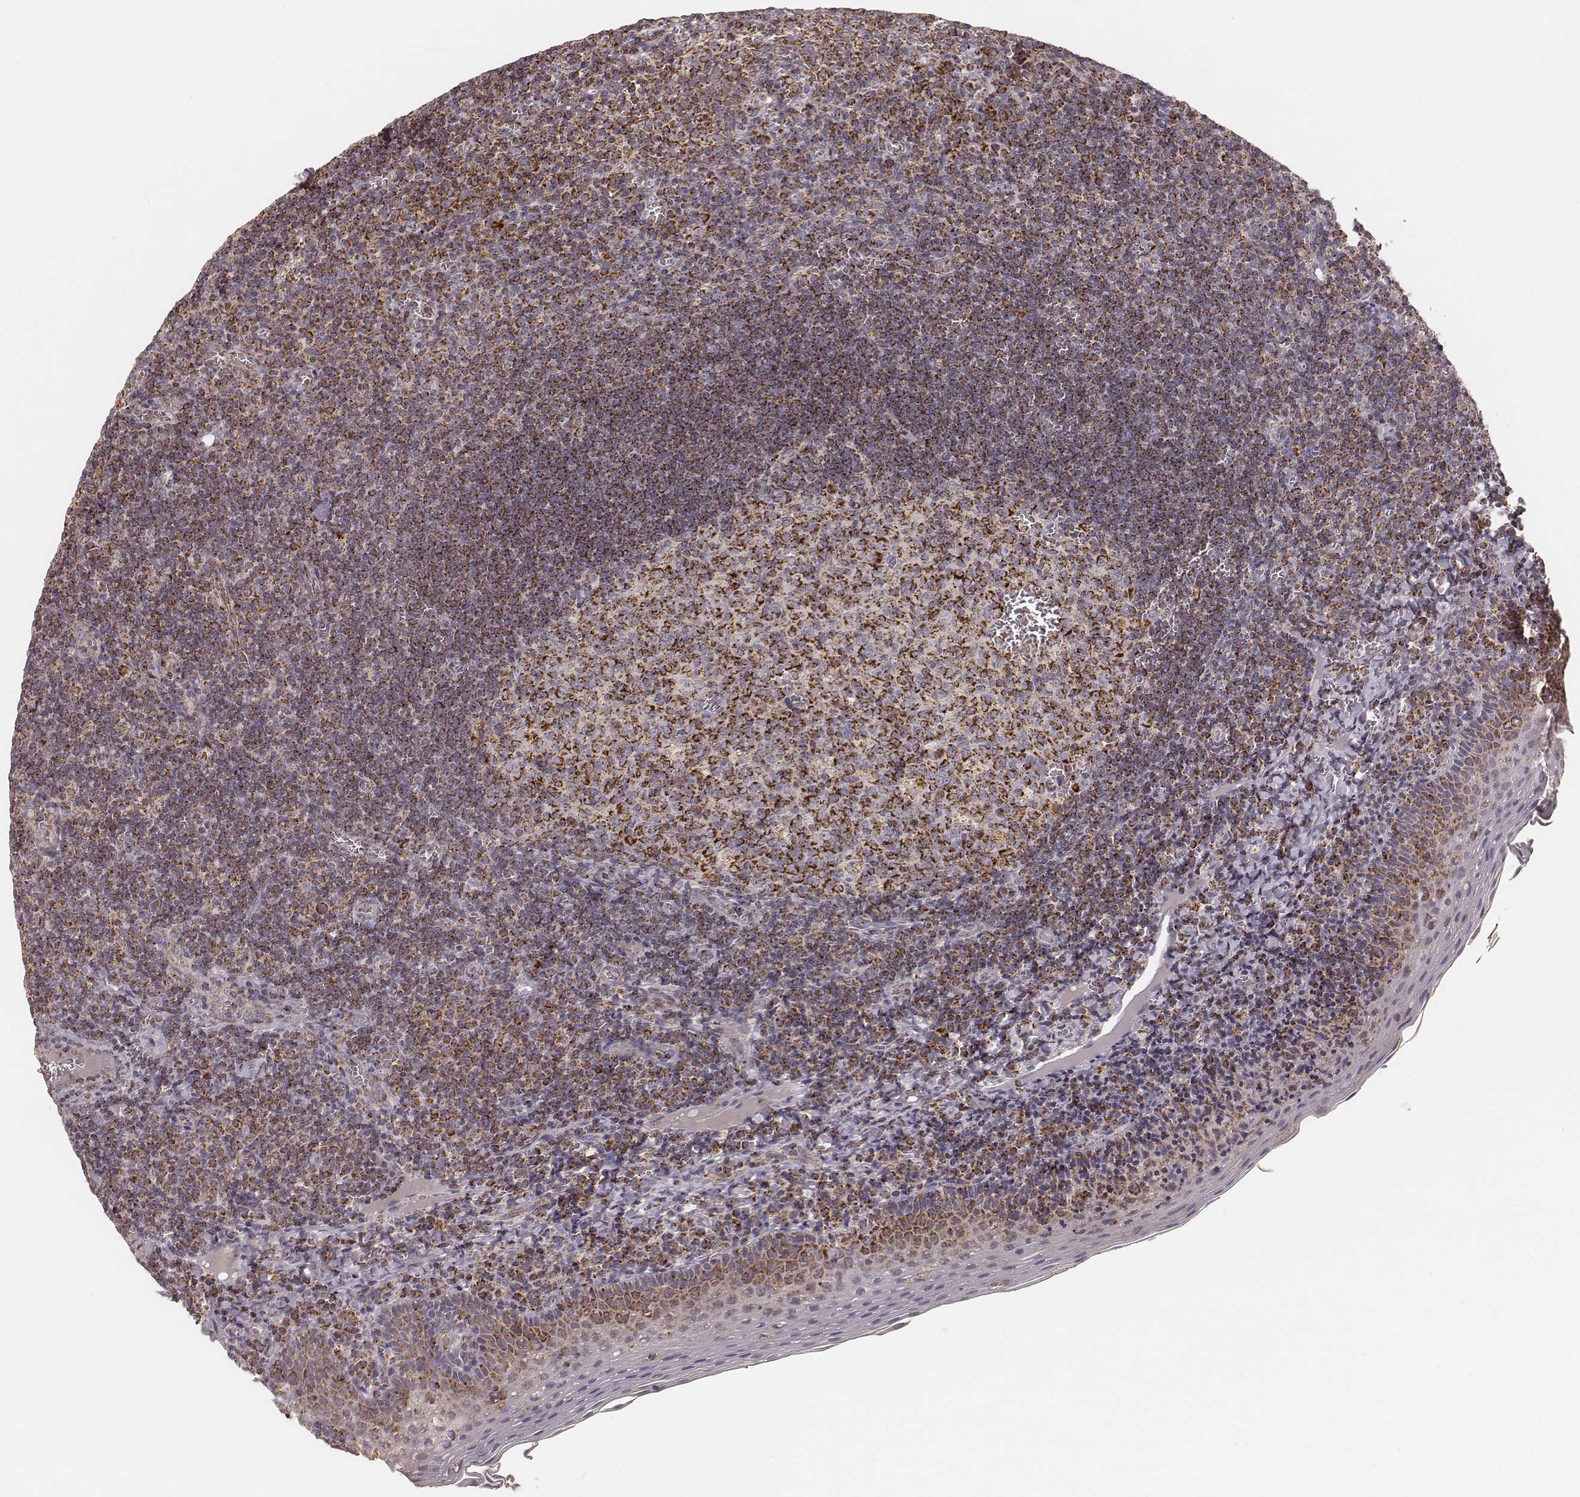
{"staining": {"intensity": "strong", "quantity": ">75%", "location": "cytoplasmic/membranous"}, "tissue": "tonsil", "cell_type": "Germinal center cells", "image_type": "normal", "snomed": [{"axis": "morphology", "description": "Normal tissue, NOS"}, {"axis": "morphology", "description": "Inflammation, NOS"}, {"axis": "topography", "description": "Tonsil"}], "caption": "This image shows immunohistochemistry (IHC) staining of benign tonsil, with high strong cytoplasmic/membranous staining in approximately >75% of germinal center cells.", "gene": "CS", "patient": {"sex": "female", "age": 31}}